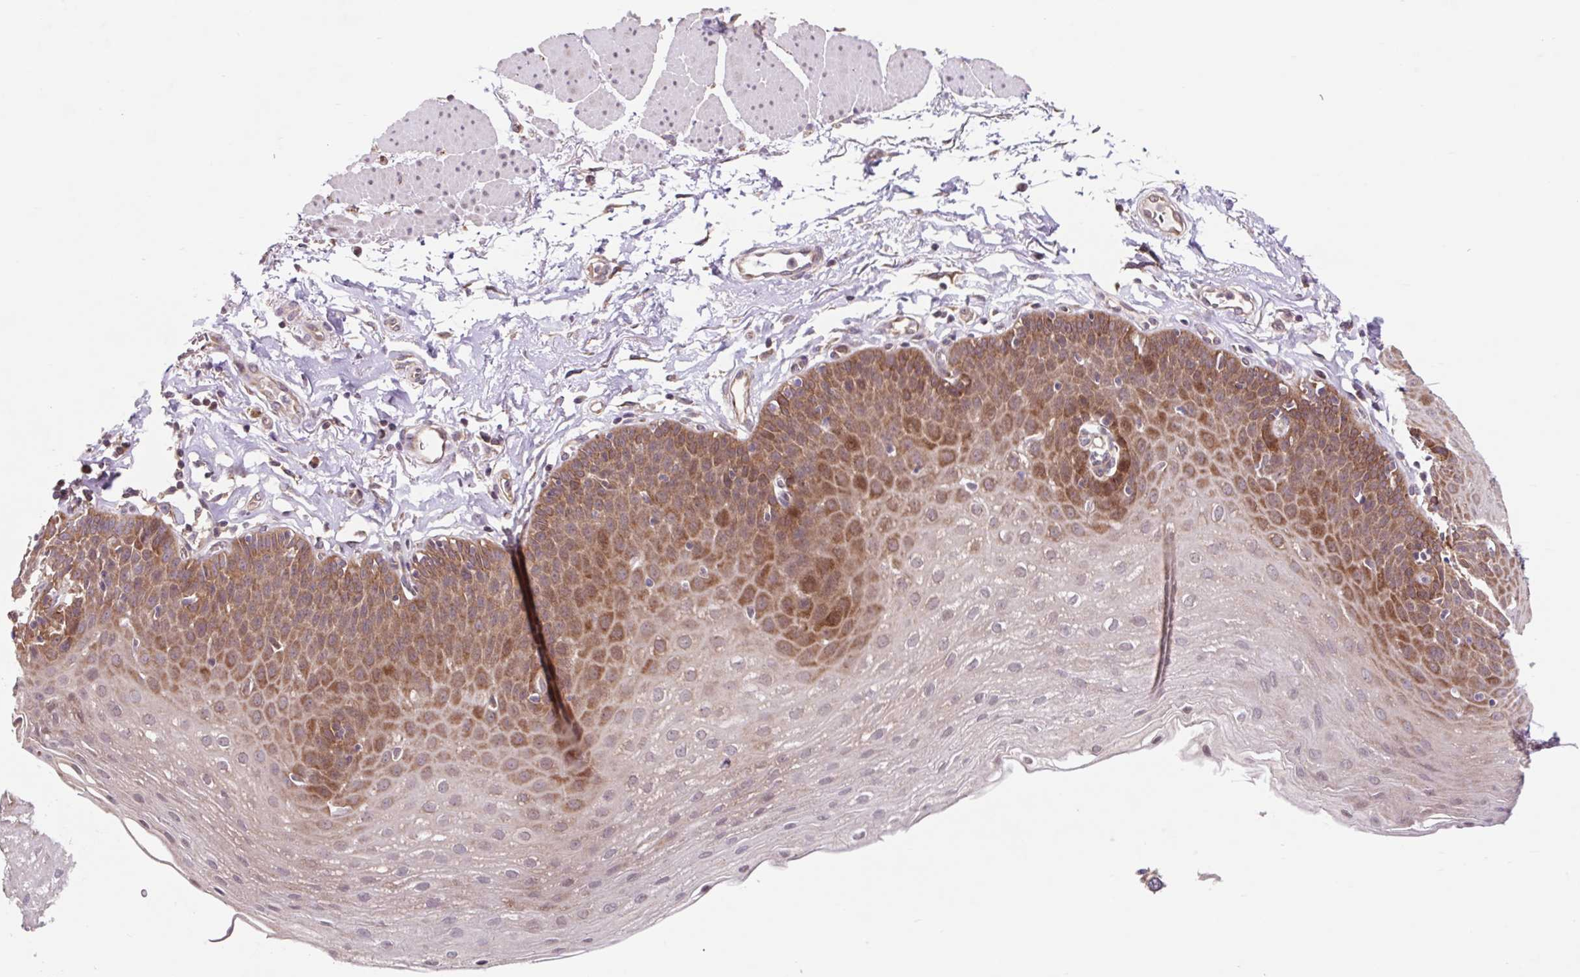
{"staining": {"intensity": "moderate", "quantity": "25%-75%", "location": "cytoplasmic/membranous"}, "tissue": "esophagus", "cell_type": "Squamous epithelial cells", "image_type": "normal", "snomed": [{"axis": "morphology", "description": "Normal tissue, NOS"}, {"axis": "topography", "description": "Esophagus"}], "caption": "IHC staining of benign esophagus, which exhibits medium levels of moderate cytoplasmic/membranous expression in about 25%-75% of squamous epithelial cells indicating moderate cytoplasmic/membranous protein expression. The staining was performed using DAB (3,3'-diaminobenzidine) (brown) for protein detection and nuclei were counterstained in hematoxylin (blue).", "gene": "HFE", "patient": {"sex": "female", "age": 81}}